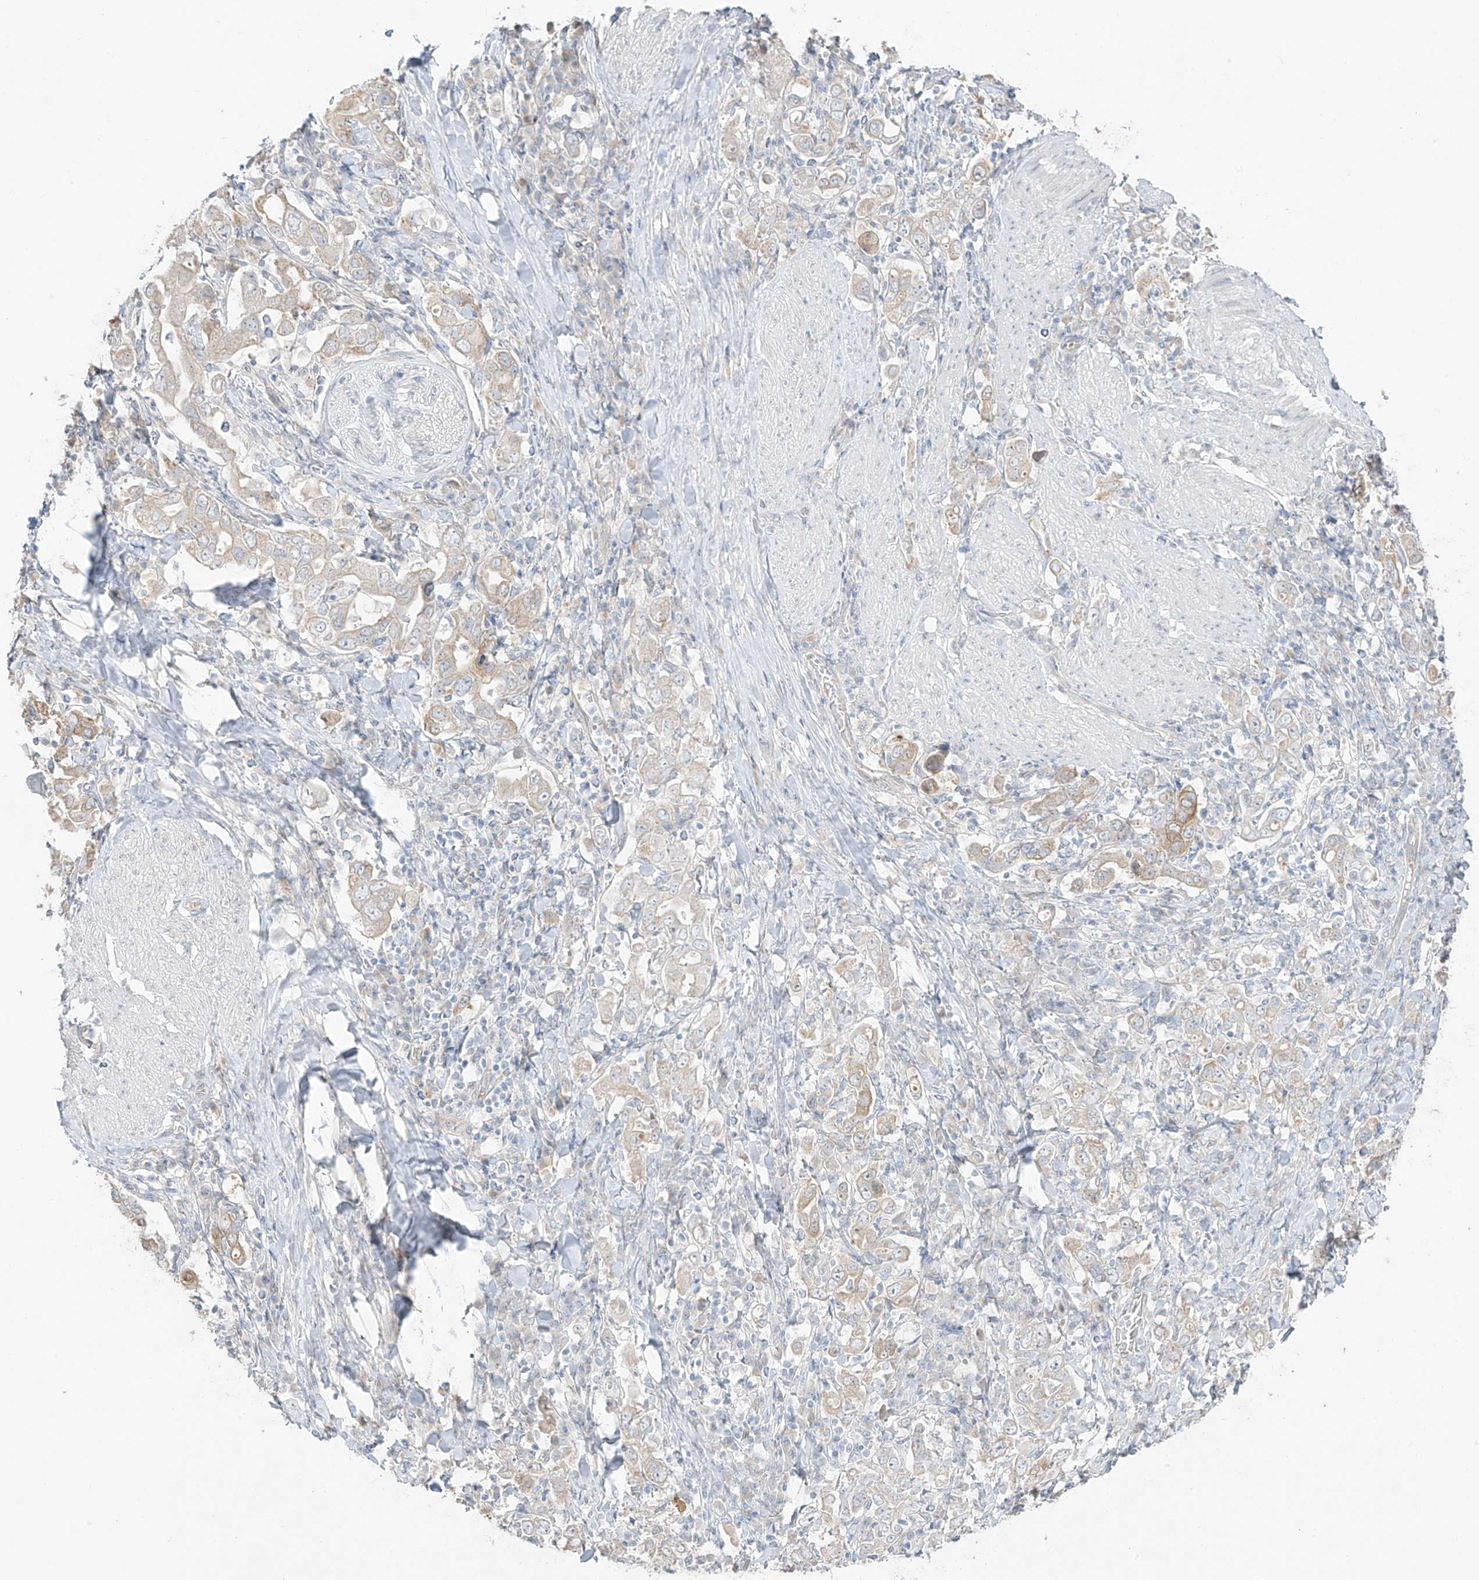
{"staining": {"intensity": "weak", "quantity": "25%-75%", "location": "cytoplasmic/membranous"}, "tissue": "stomach cancer", "cell_type": "Tumor cells", "image_type": "cancer", "snomed": [{"axis": "morphology", "description": "Adenocarcinoma, NOS"}, {"axis": "topography", "description": "Stomach, upper"}], "caption": "Immunohistochemical staining of human stomach cancer displays low levels of weak cytoplasmic/membranous protein expression in about 25%-75% of tumor cells. (brown staining indicates protein expression, while blue staining denotes nuclei).", "gene": "DCDC2", "patient": {"sex": "male", "age": 62}}